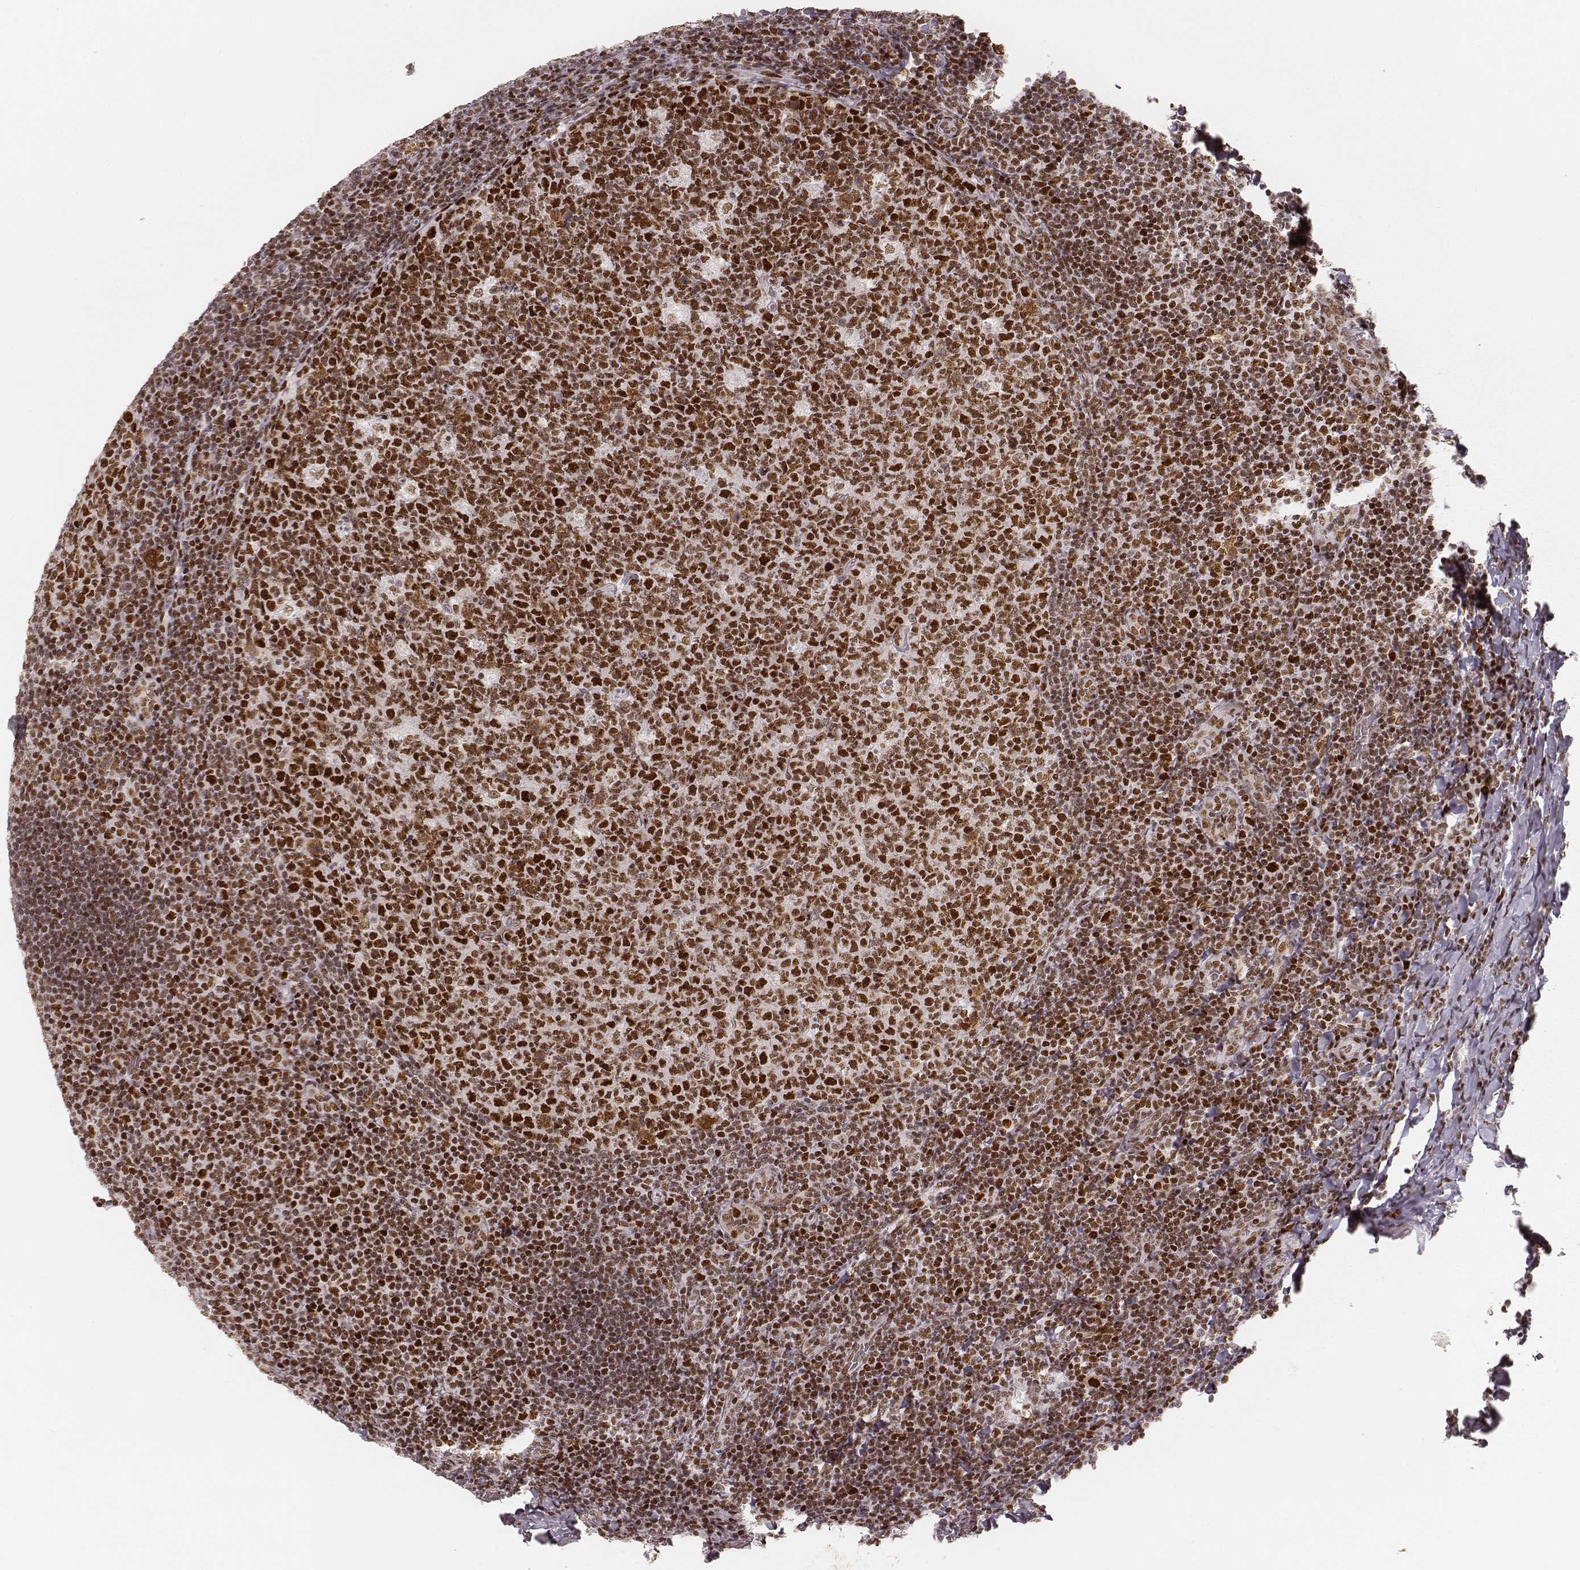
{"staining": {"intensity": "strong", "quantity": ">75%", "location": "nuclear"}, "tissue": "tonsil", "cell_type": "Germinal center cells", "image_type": "normal", "snomed": [{"axis": "morphology", "description": "Normal tissue, NOS"}, {"axis": "topography", "description": "Tonsil"}], "caption": "Germinal center cells show strong nuclear positivity in about >75% of cells in benign tonsil.", "gene": "HNRNPC", "patient": {"sex": "male", "age": 17}}